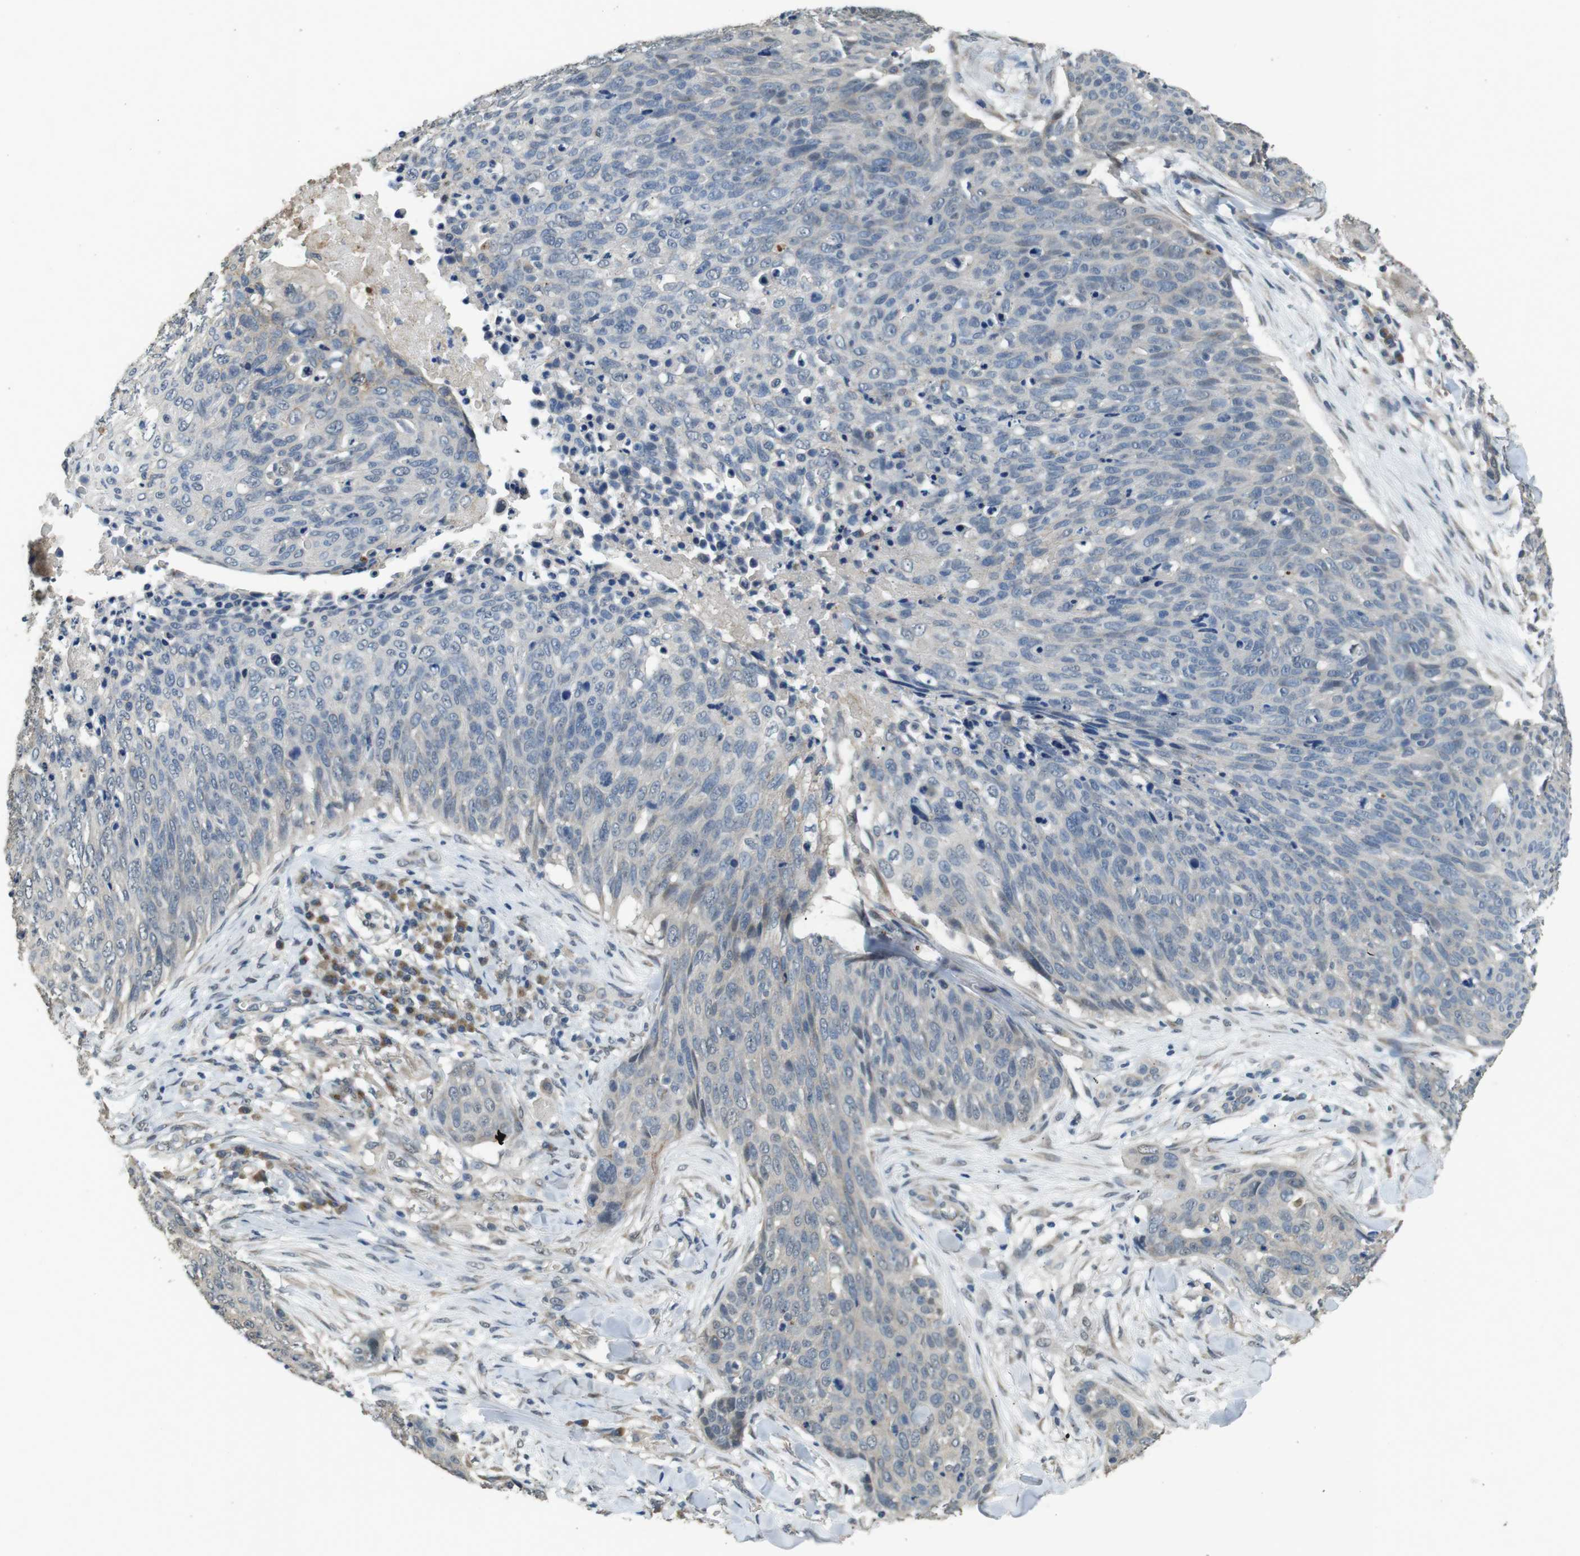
{"staining": {"intensity": "negative", "quantity": "none", "location": "none"}, "tissue": "skin cancer", "cell_type": "Tumor cells", "image_type": "cancer", "snomed": [{"axis": "morphology", "description": "Squamous cell carcinoma in situ, NOS"}, {"axis": "morphology", "description": "Squamous cell carcinoma, NOS"}, {"axis": "topography", "description": "Skin"}], "caption": "High power microscopy image of an immunohistochemistry image of skin squamous cell carcinoma, revealing no significant expression in tumor cells. (Brightfield microscopy of DAB immunohistochemistry (IHC) at high magnification).", "gene": "CLDN7", "patient": {"sex": "male", "age": 93}}